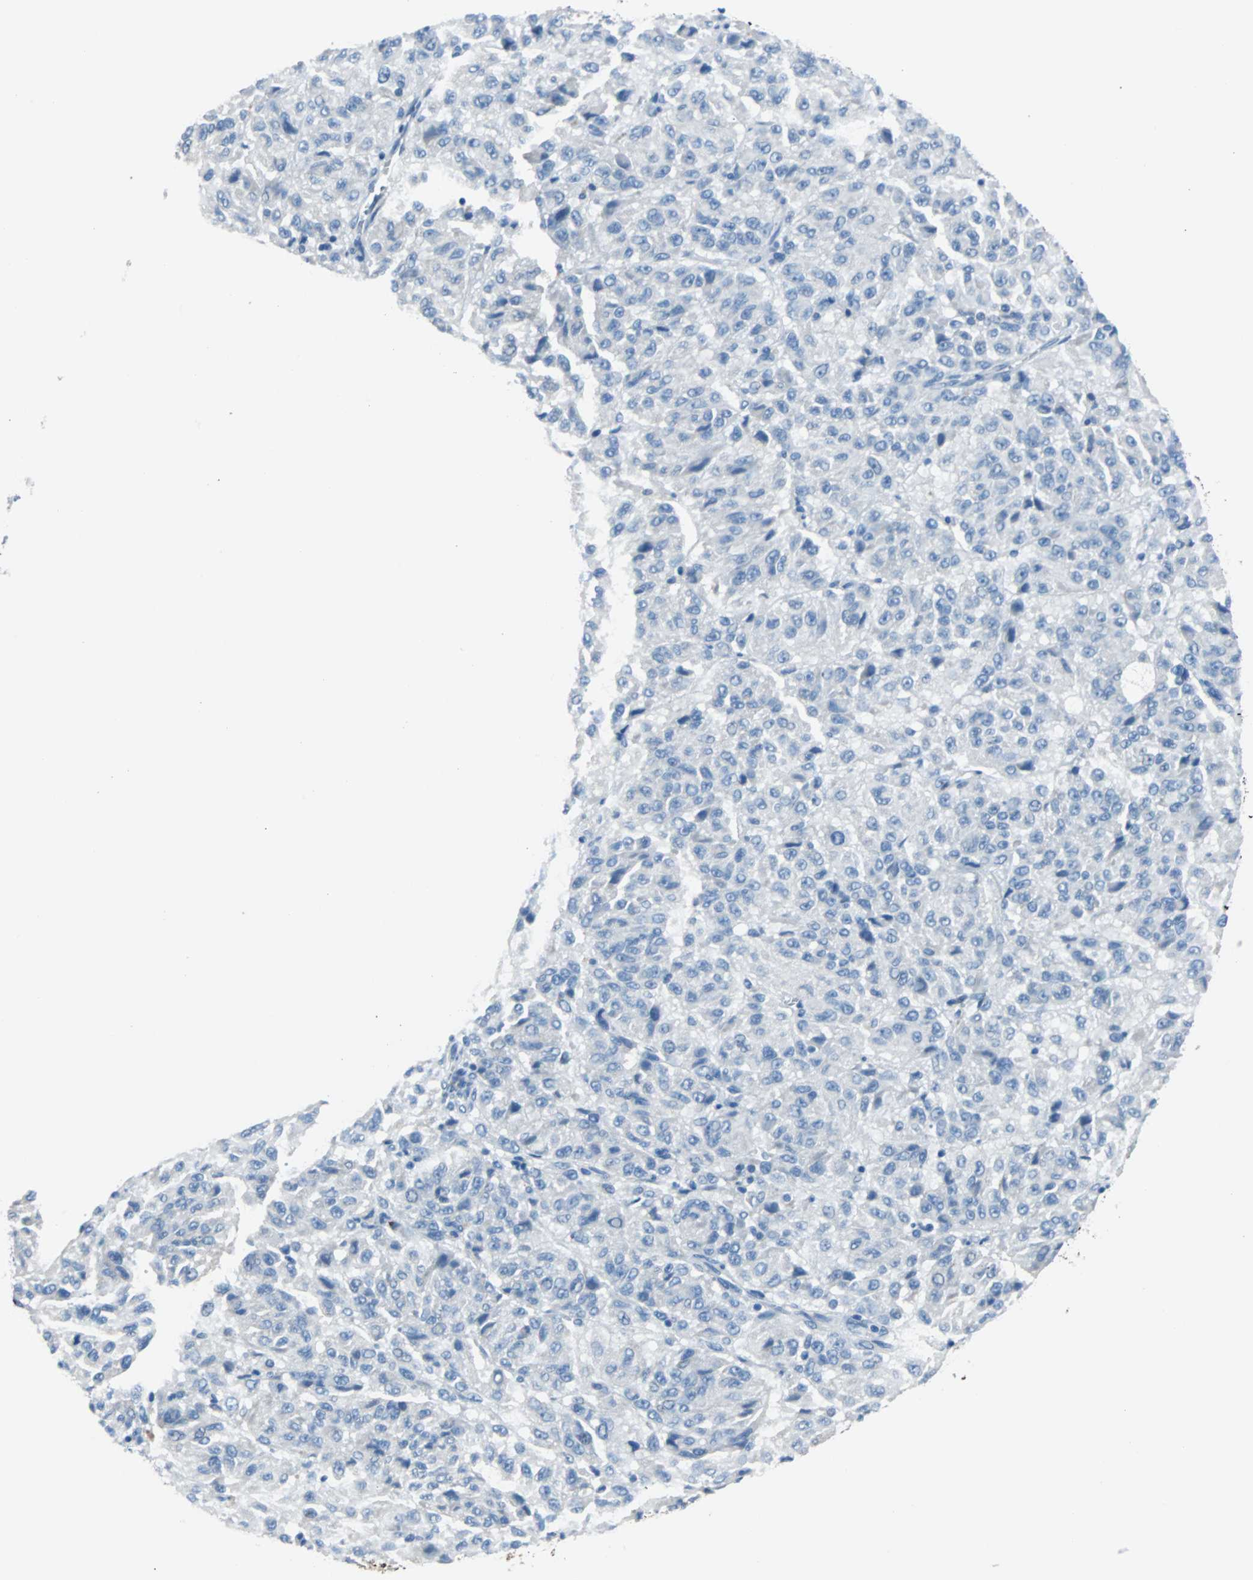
{"staining": {"intensity": "negative", "quantity": "none", "location": "none"}, "tissue": "melanoma", "cell_type": "Tumor cells", "image_type": "cancer", "snomed": [{"axis": "morphology", "description": "Malignant melanoma, Metastatic site"}, {"axis": "topography", "description": "Lung"}], "caption": "Tumor cells show no significant expression in melanoma.", "gene": "KRT7", "patient": {"sex": "male", "age": 64}}